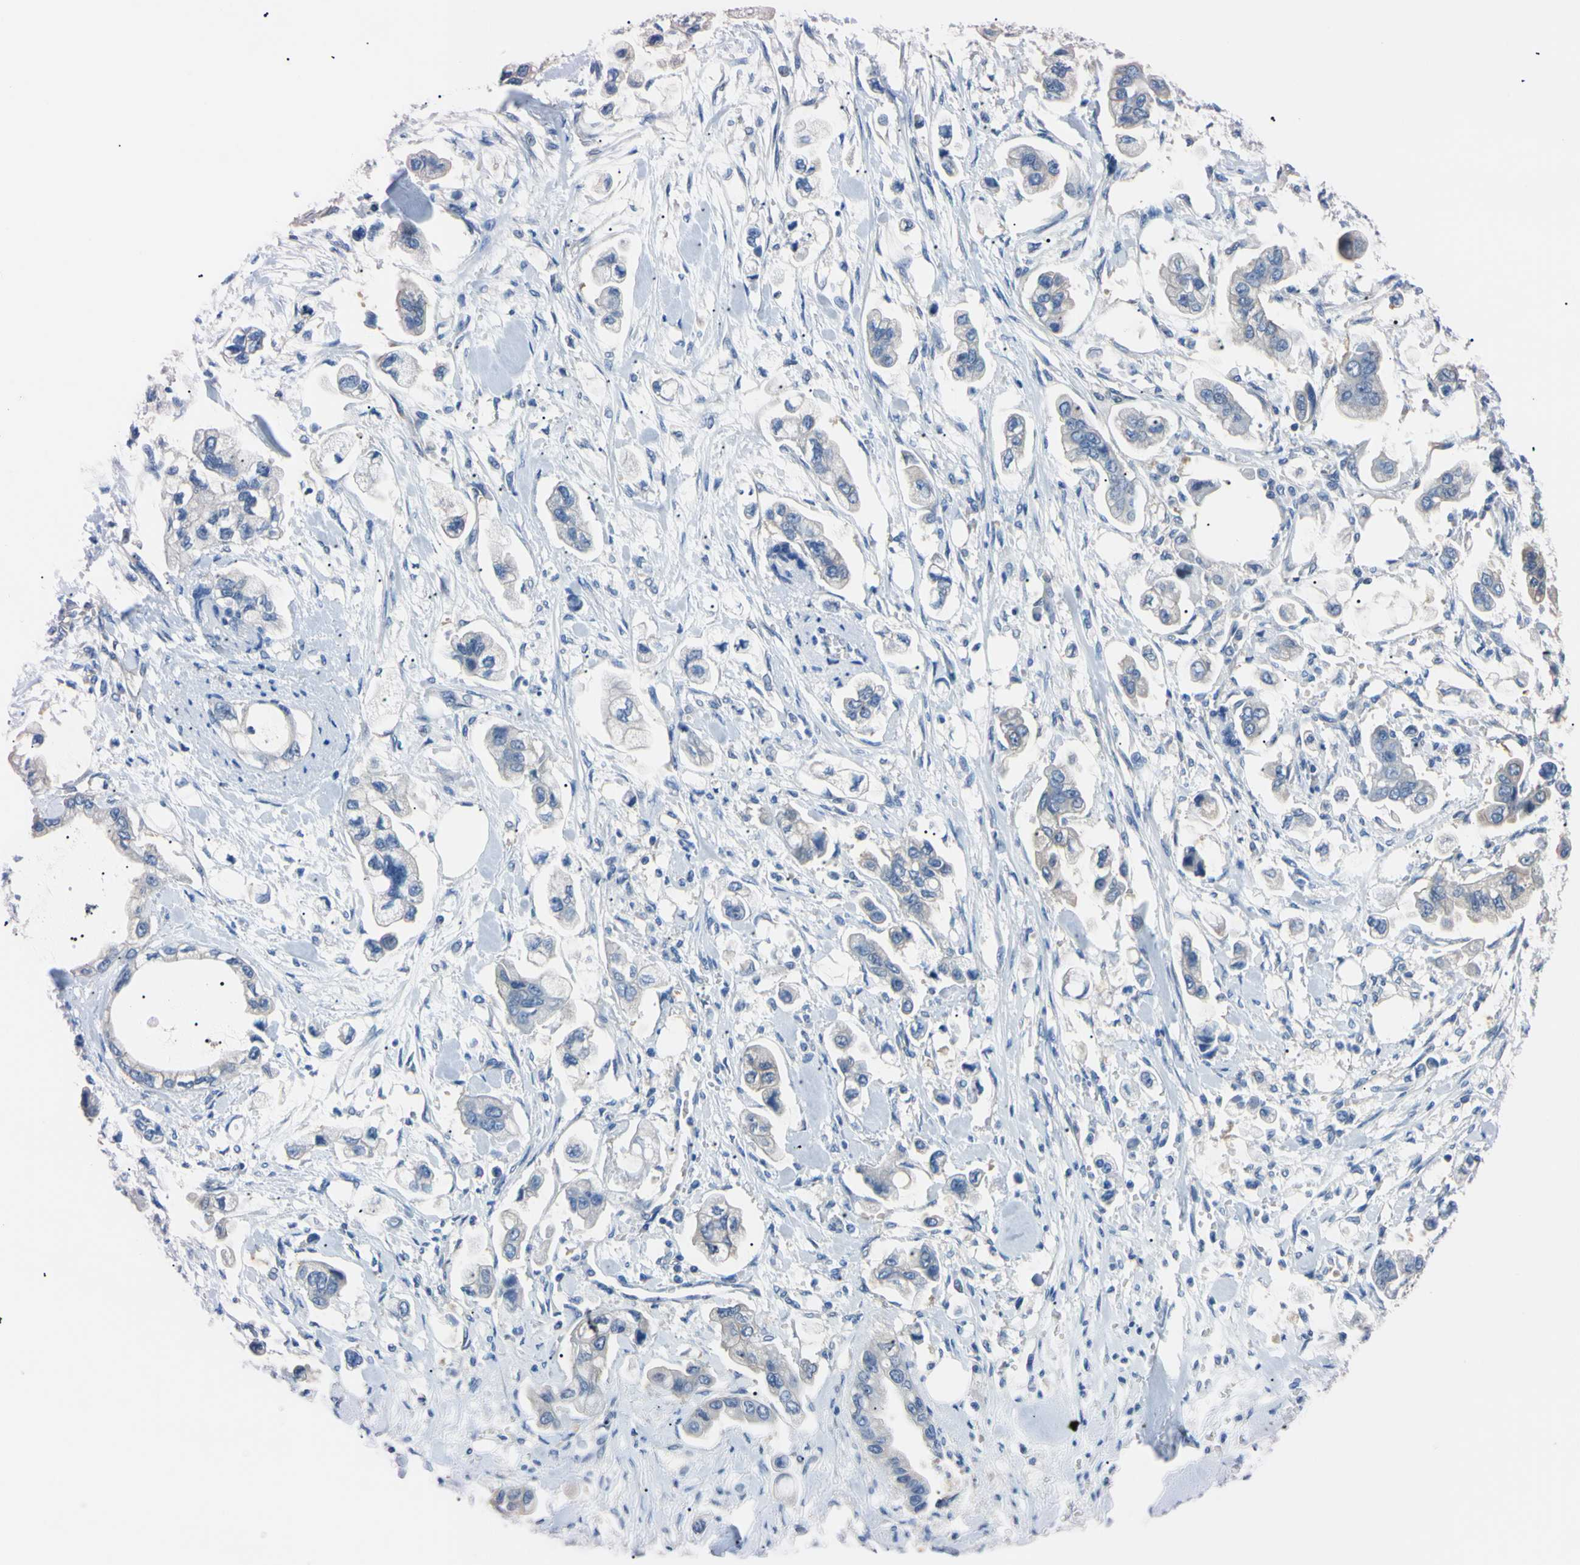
{"staining": {"intensity": "weak", "quantity": "25%-75%", "location": "cytoplasmic/membranous"}, "tissue": "stomach cancer", "cell_type": "Tumor cells", "image_type": "cancer", "snomed": [{"axis": "morphology", "description": "Adenocarcinoma, NOS"}, {"axis": "topography", "description": "Stomach"}], "caption": "This is a micrograph of immunohistochemistry staining of stomach cancer, which shows weak staining in the cytoplasmic/membranous of tumor cells.", "gene": "RARS1", "patient": {"sex": "male", "age": 62}}